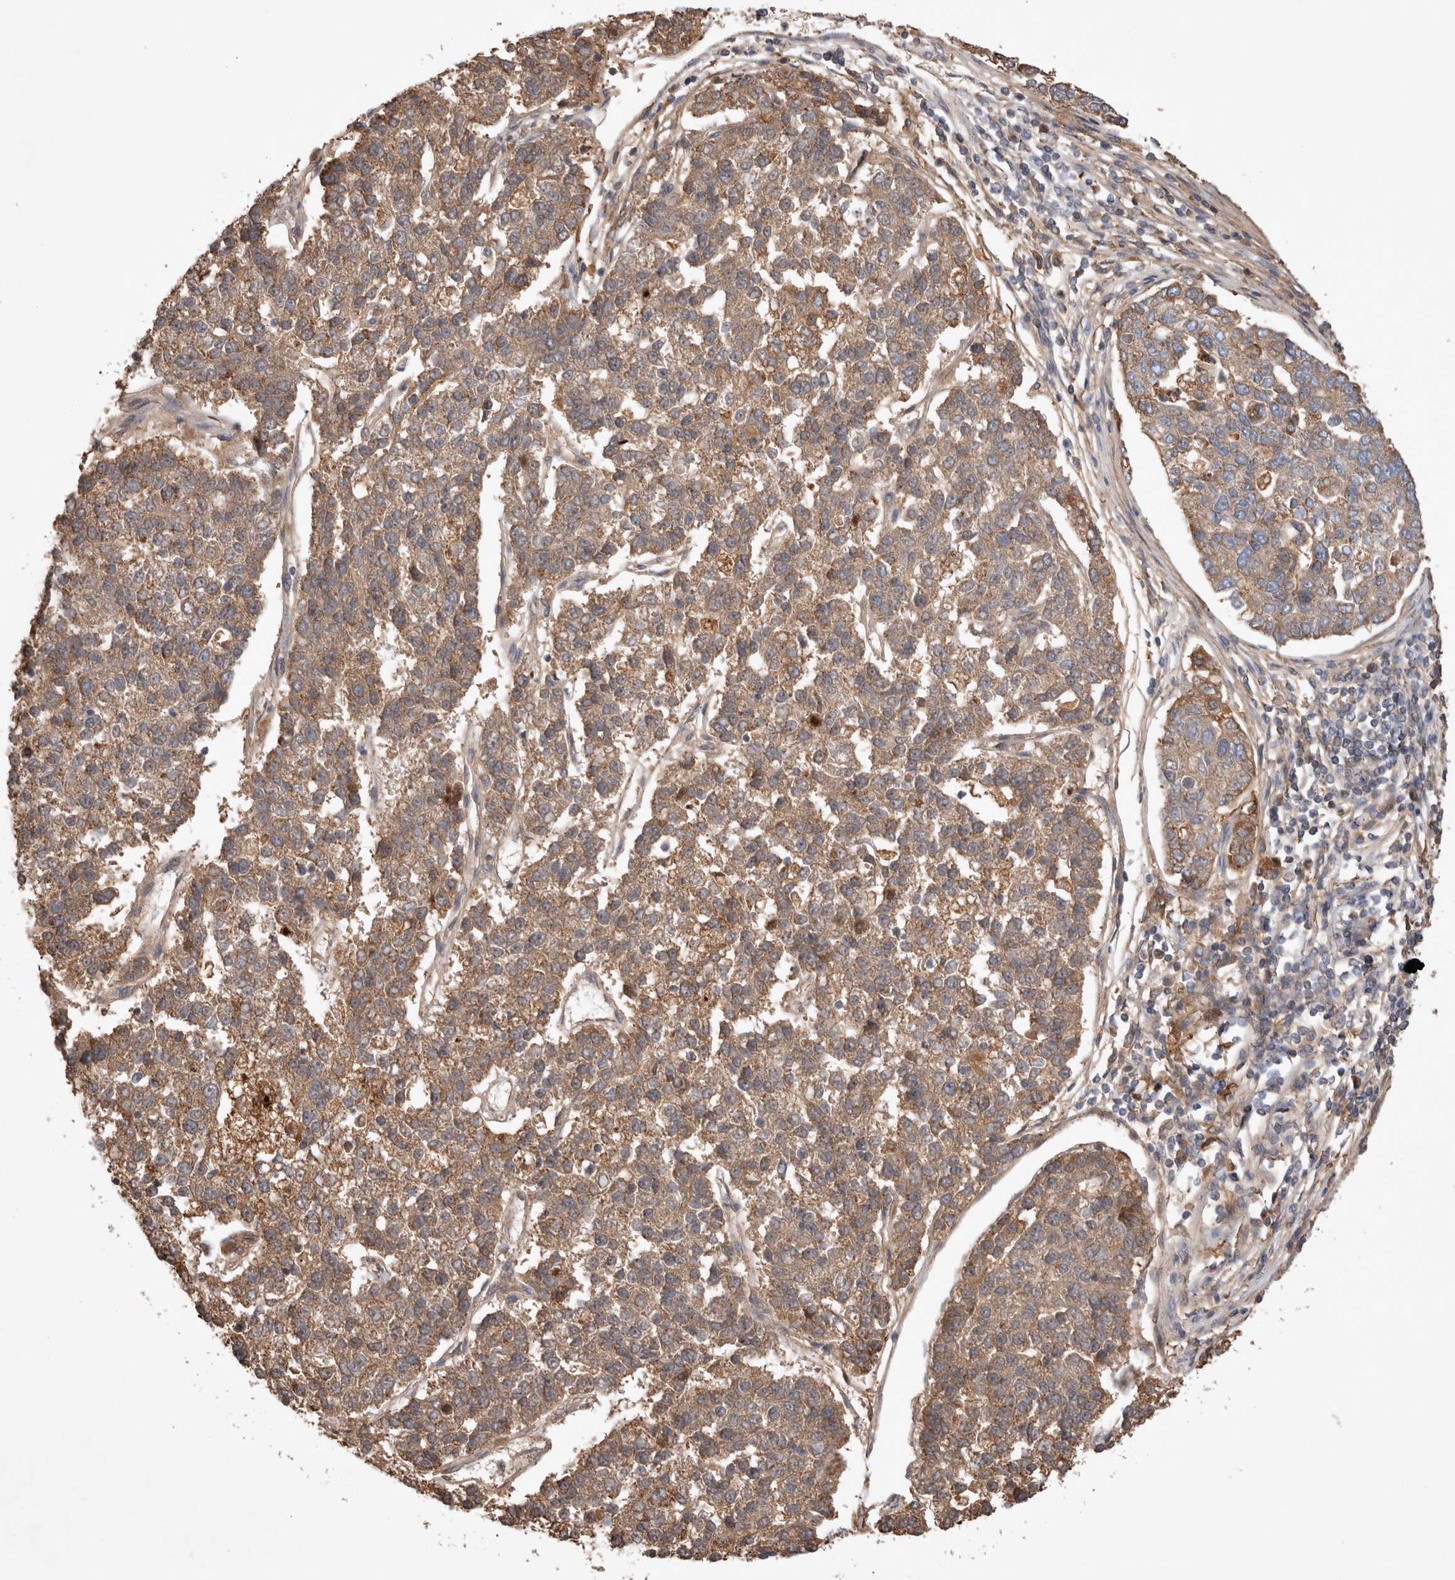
{"staining": {"intensity": "moderate", "quantity": ">75%", "location": "cytoplasmic/membranous"}, "tissue": "pancreatic cancer", "cell_type": "Tumor cells", "image_type": "cancer", "snomed": [{"axis": "morphology", "description": "Adenocarcinoma, NOS"}, {"axis": "topography", "description": "Pancreas"}], "caption": "This micrograph demonstrates immunohistochemistry (IHC) staining of pancreatic cancer (adenocarcinoma), with medium moderate cytoplasmic/membranous expression in about >75% of tumor cells.", "gene": "SERAC1", "patient": {"sex": "female", "age": 61}}